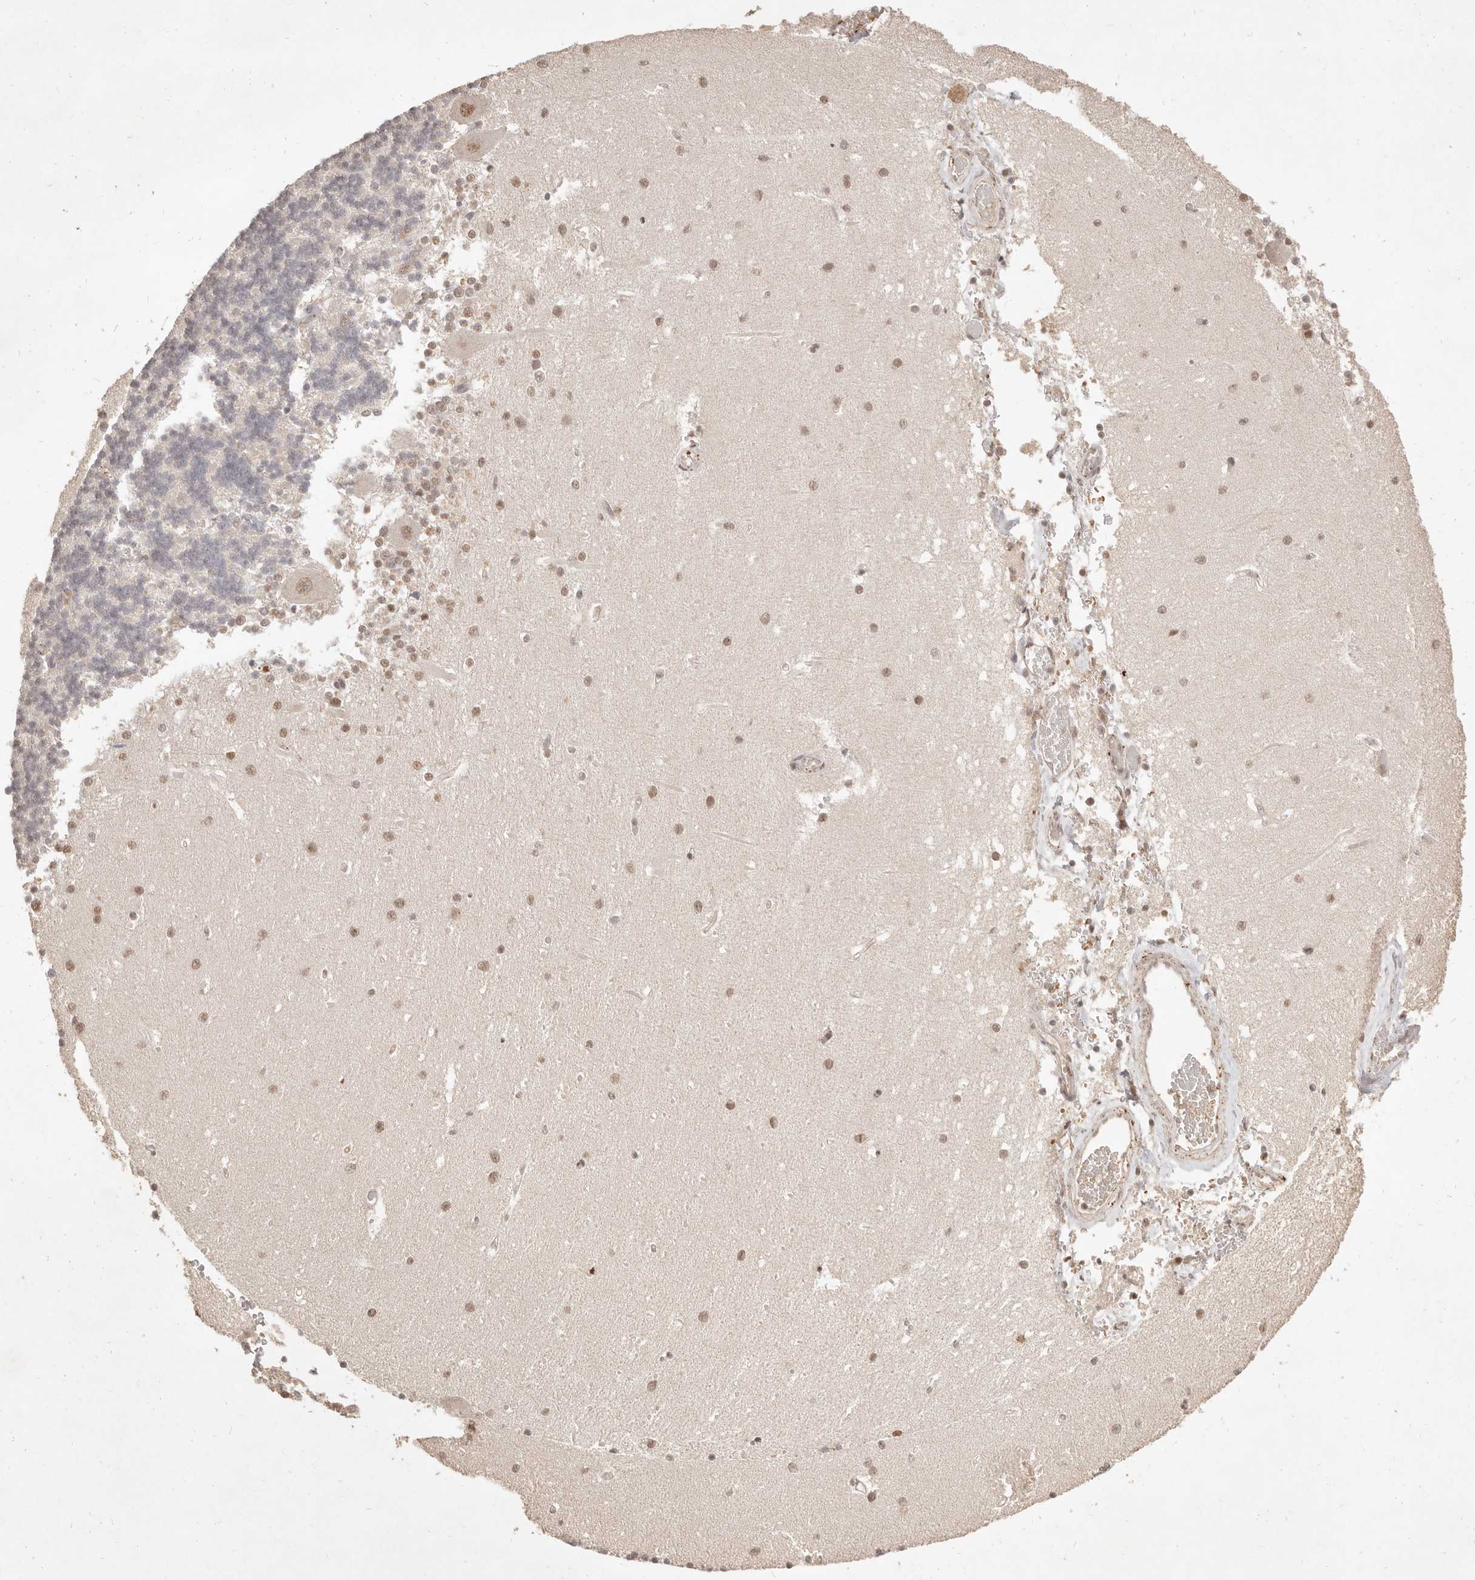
{"staining": {"intensity": "weak", "quantity": "25%-75%", "location": "nuclear"}, "tissue": "cerebellum", "cell_type": "Cells in granular layer", "image_type": "normal", "snomed": [{"axis": "morphology", "description": "Normal tissue, NOS"}, {"axis": "topography", "description": "Cerebellum"}], "caption": "Human cerebellum stained for a protein (brown) displays weak nuclear positive staining in approximately 25%-75% of cells in granular layer.", "gene": "MEP1A", "patient": {"sex": "male", "age": 37}}